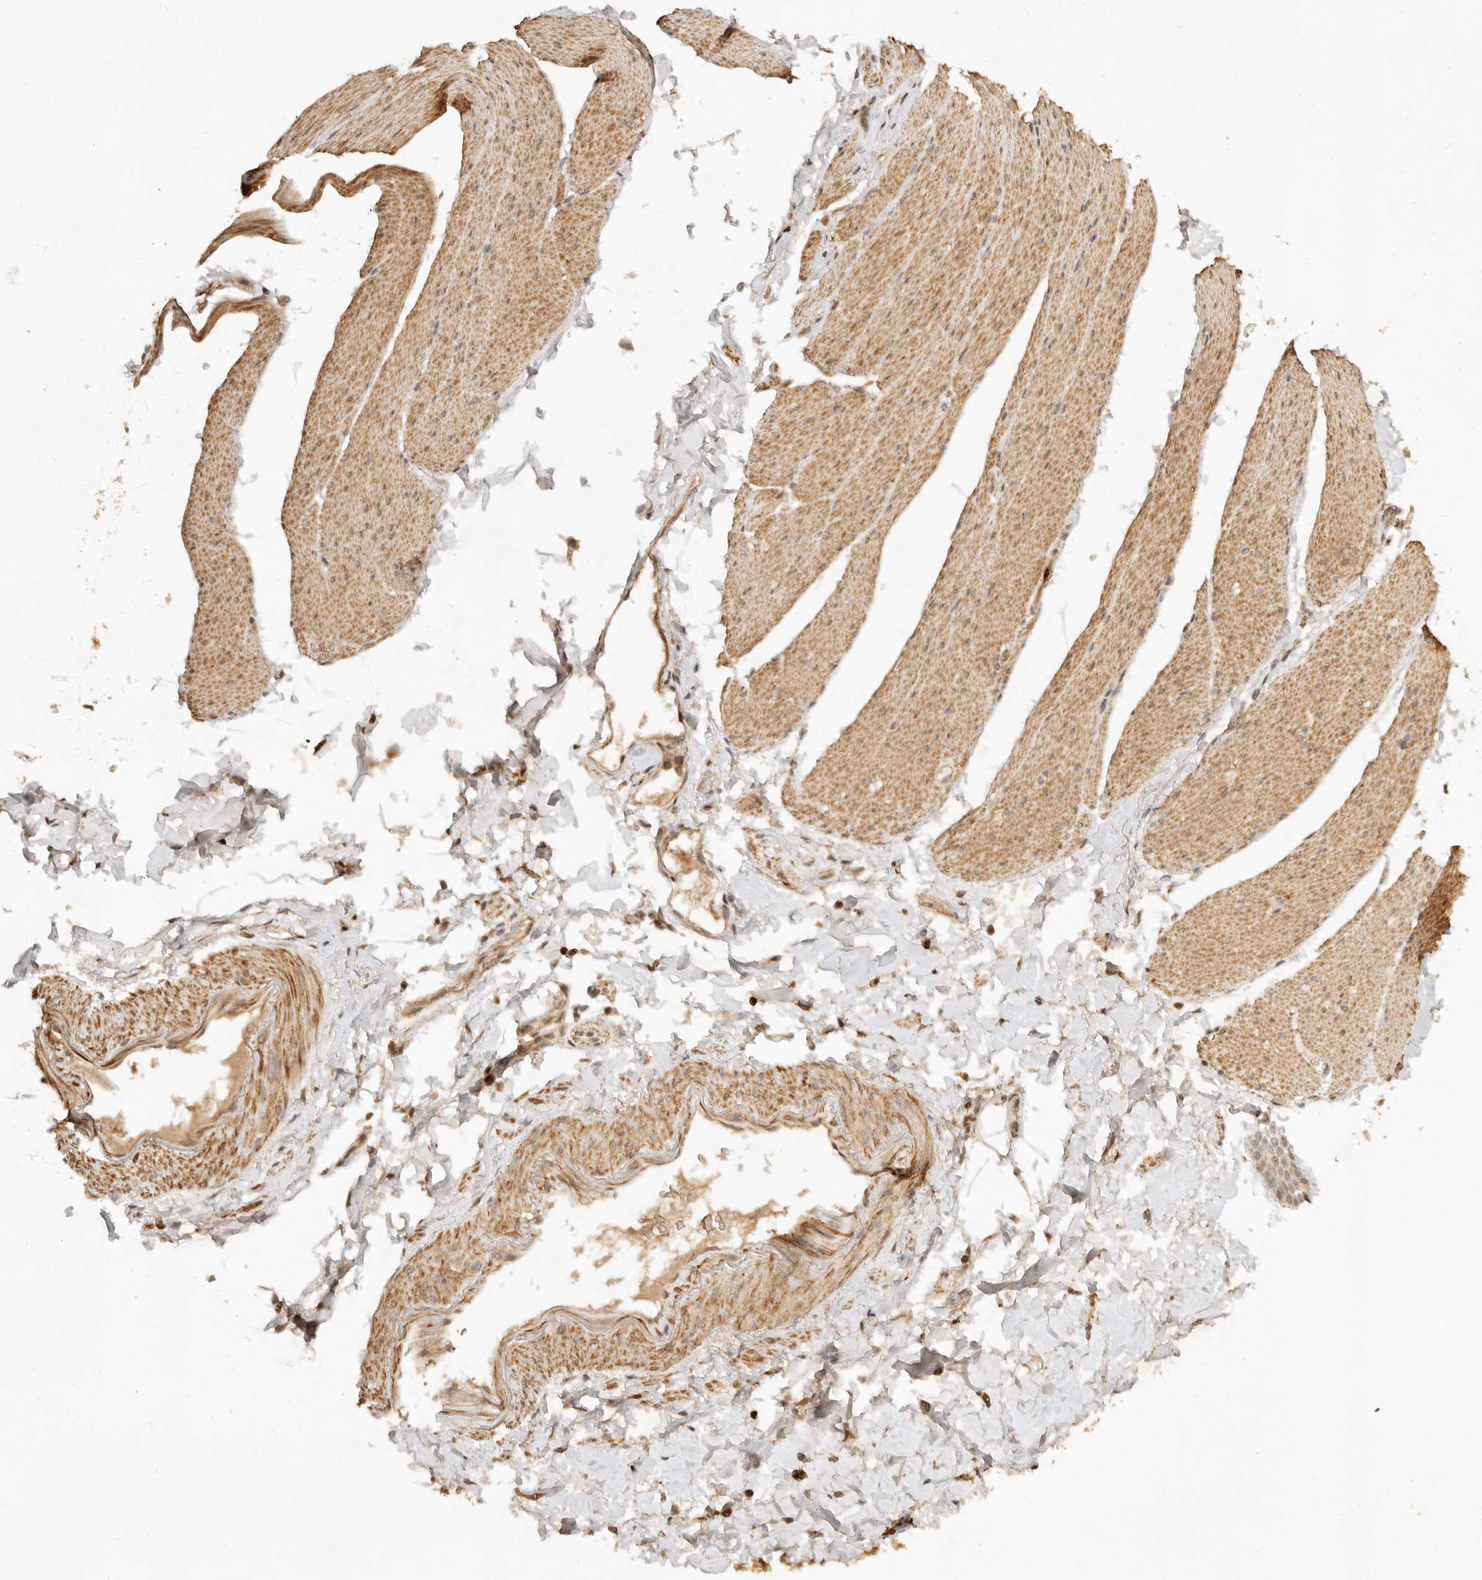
{"staining": {"intensity": "moderate", "quantity": ">75%", "location": "cytoplasmic/membranous"}, "tissue": "smooth muscle", "cell_type": "Smooth muscle cells", "image_type": "normal", "snomed": [{"axis": "morphology", "description": "Normal tissue, NOS"}, {"axis": "topography", "description": "Smooth muscle"}, {"axis": "topography", "description": "Small intestine"}], "caption": "Moderate cytoplasmic/membranous positivity is identified in about >75% of smooth muscle cells in normal smooth muscle. (Stains: DAB (3,3'-diaminobenzidine) in brown, nuclei in blue, Microscopy: brightfield microscopy at high magnification).", "gene": "KIF2B", "patient": {"sex": "female", "age": 84}}